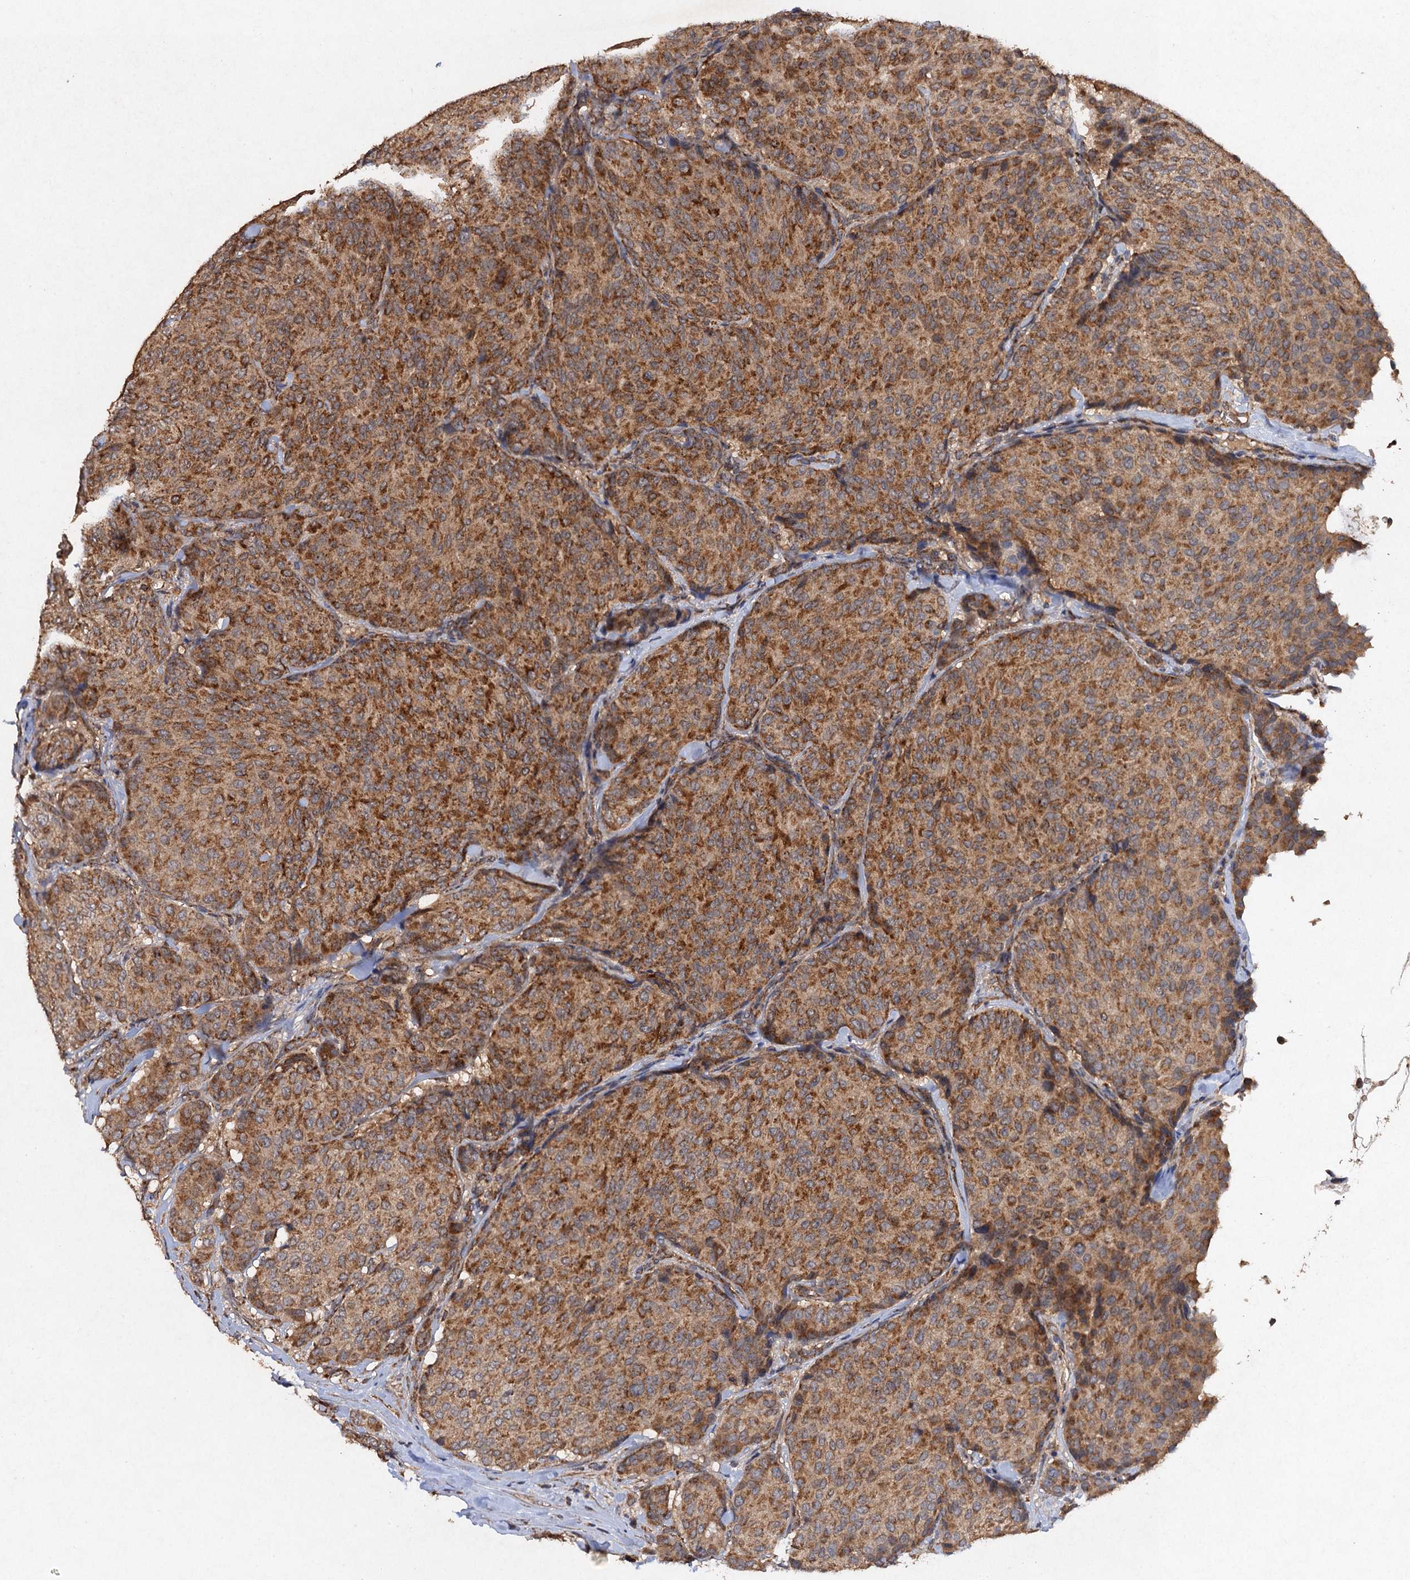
{"staining": {"intensity": "moderate", "quantity": ">75%", "location": "cytoplasmic/membranous"}, "tissue": "breast cancer", "cell_type": "Tumor cells", "image_type": "cancer", "snomed": [{"axis": "morphology", "description": "Duct carcinoma"}, {"axis": "topography", "description": "Breast"}], "caption": "The immunohistochemical stain shows moderate cytoplasmic/membranous positivity in tumor cells of intraductal carcinoma (breast) tissue.", "gene": "NDUFA13", "patient": {"sex": "female", "age": 75}}